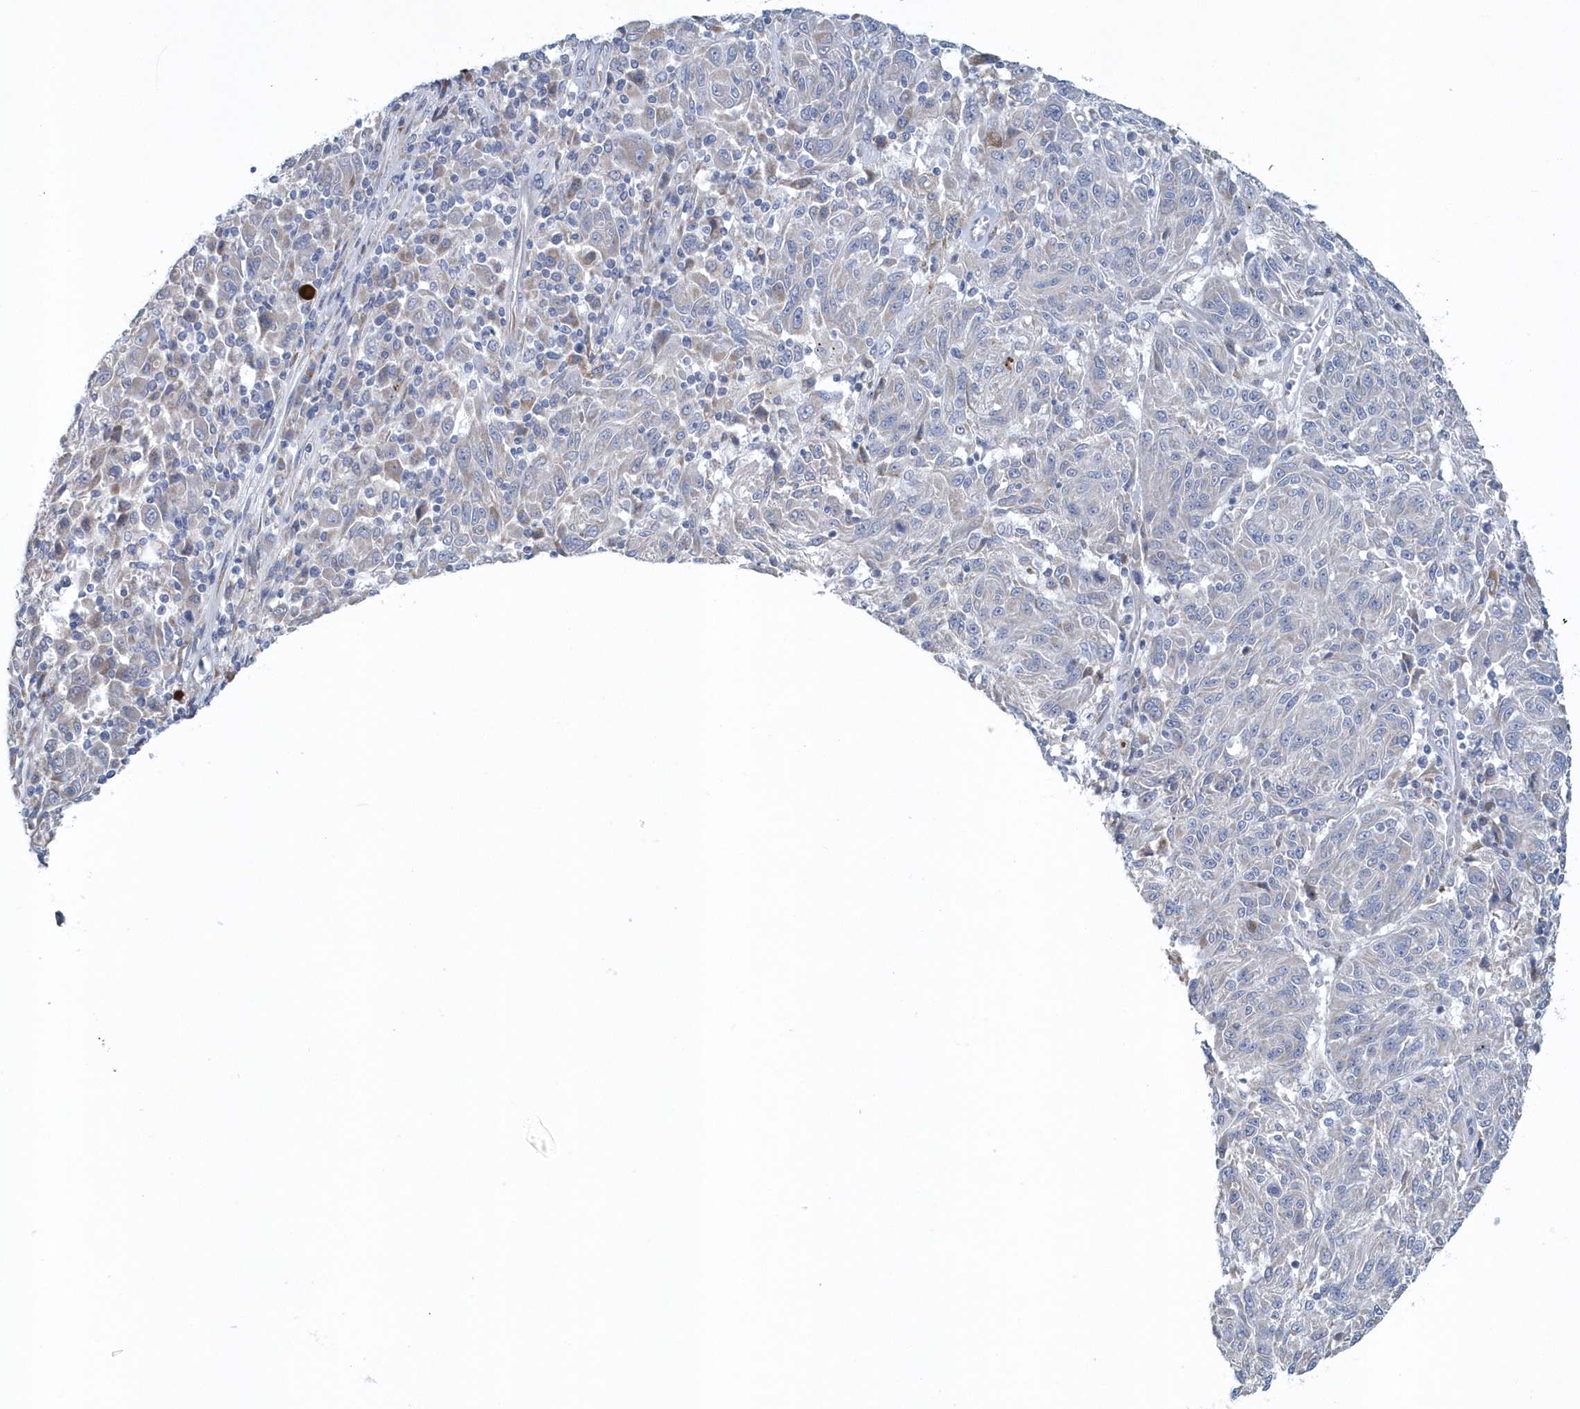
{"staining": {"intensity": "negative", "quantity": "none", "location": "none"}, "tissue": "melanoma", "cell_type": "Tumor cells", "image_type": "cancer", "snomed": [{"axis": "morphology", "description": "Malignant melanoma, NOS"}, {"axis": "topography", "description": "Skin"}], "caption": "Immunohistochemistry (IHC) image of human melanoma stained for a protein (brown), which demonstrates no staining in tumor cells.", "gene": "SPATA18", "patient": {"sex": "male", "age": 53}}